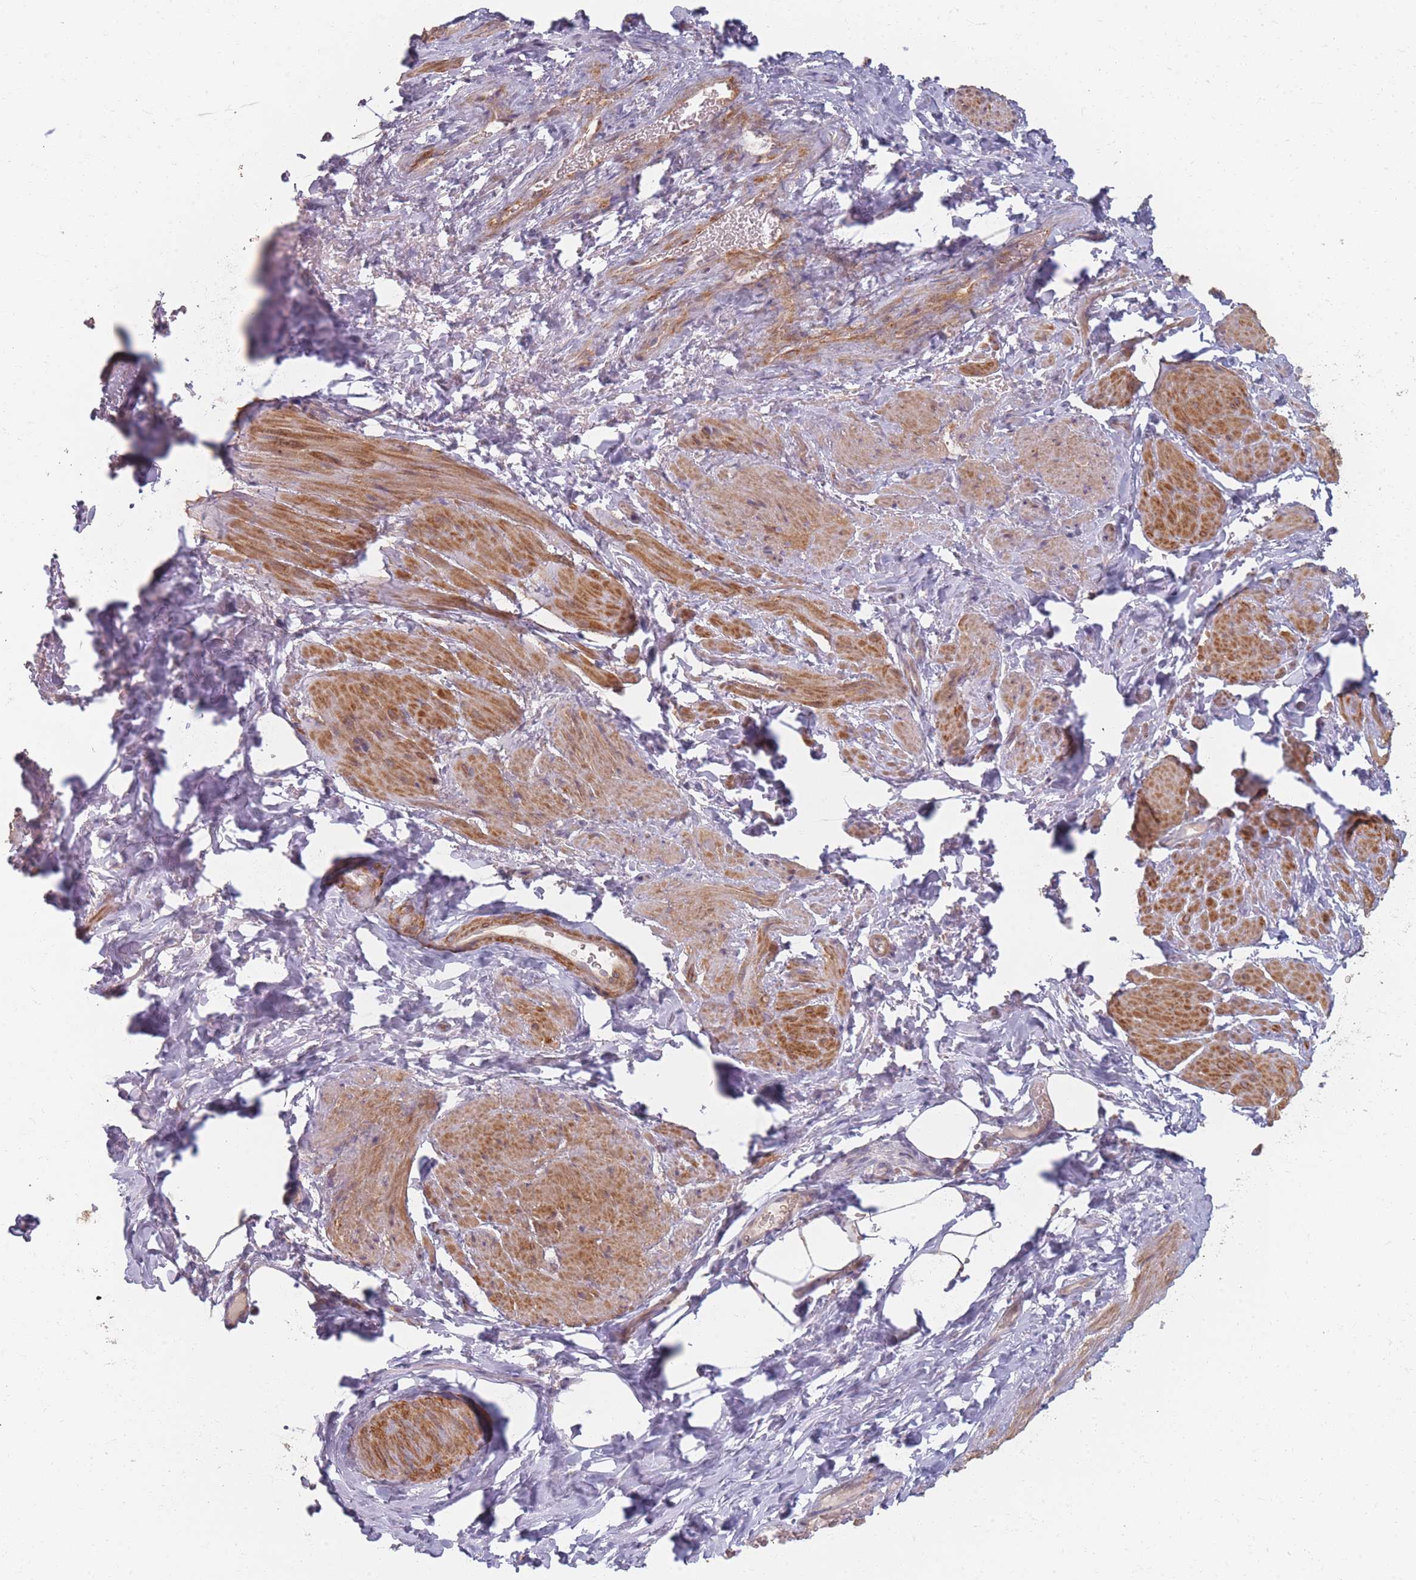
{"staining": {"intensity": "moderate", "quantity": ">75%", "location": "cytoplasmic/membranous"}, "tissue": "smooth muscle", "cell_type": "Smooth muscle cells", "image_type": "normal", "snomed": [{"axis": "morphology", "description": "Normal tissue, NOS"}, {"axis": "topography", "description": "Smooth muscle"}, {"axis": "topography", "description": "Peripheral nerve tissue"}], "caption": "Immunohistochemistry (IHC) staining of unremarkable smooth muscle, which exhibits medium levels of moderate cytoplasmic/membranous staining in about >75% of smooth muscle cells indicating moderate cytoplasmic/membranous protein positivity. The staining was performed using DAB (3,3'-diaminobenzidine) (brown) for protein detection and nuclei were counterstained in hematoxylin (blue).", "gene": "MRPS6", "patient": {"sex": "male", "age": 69}}